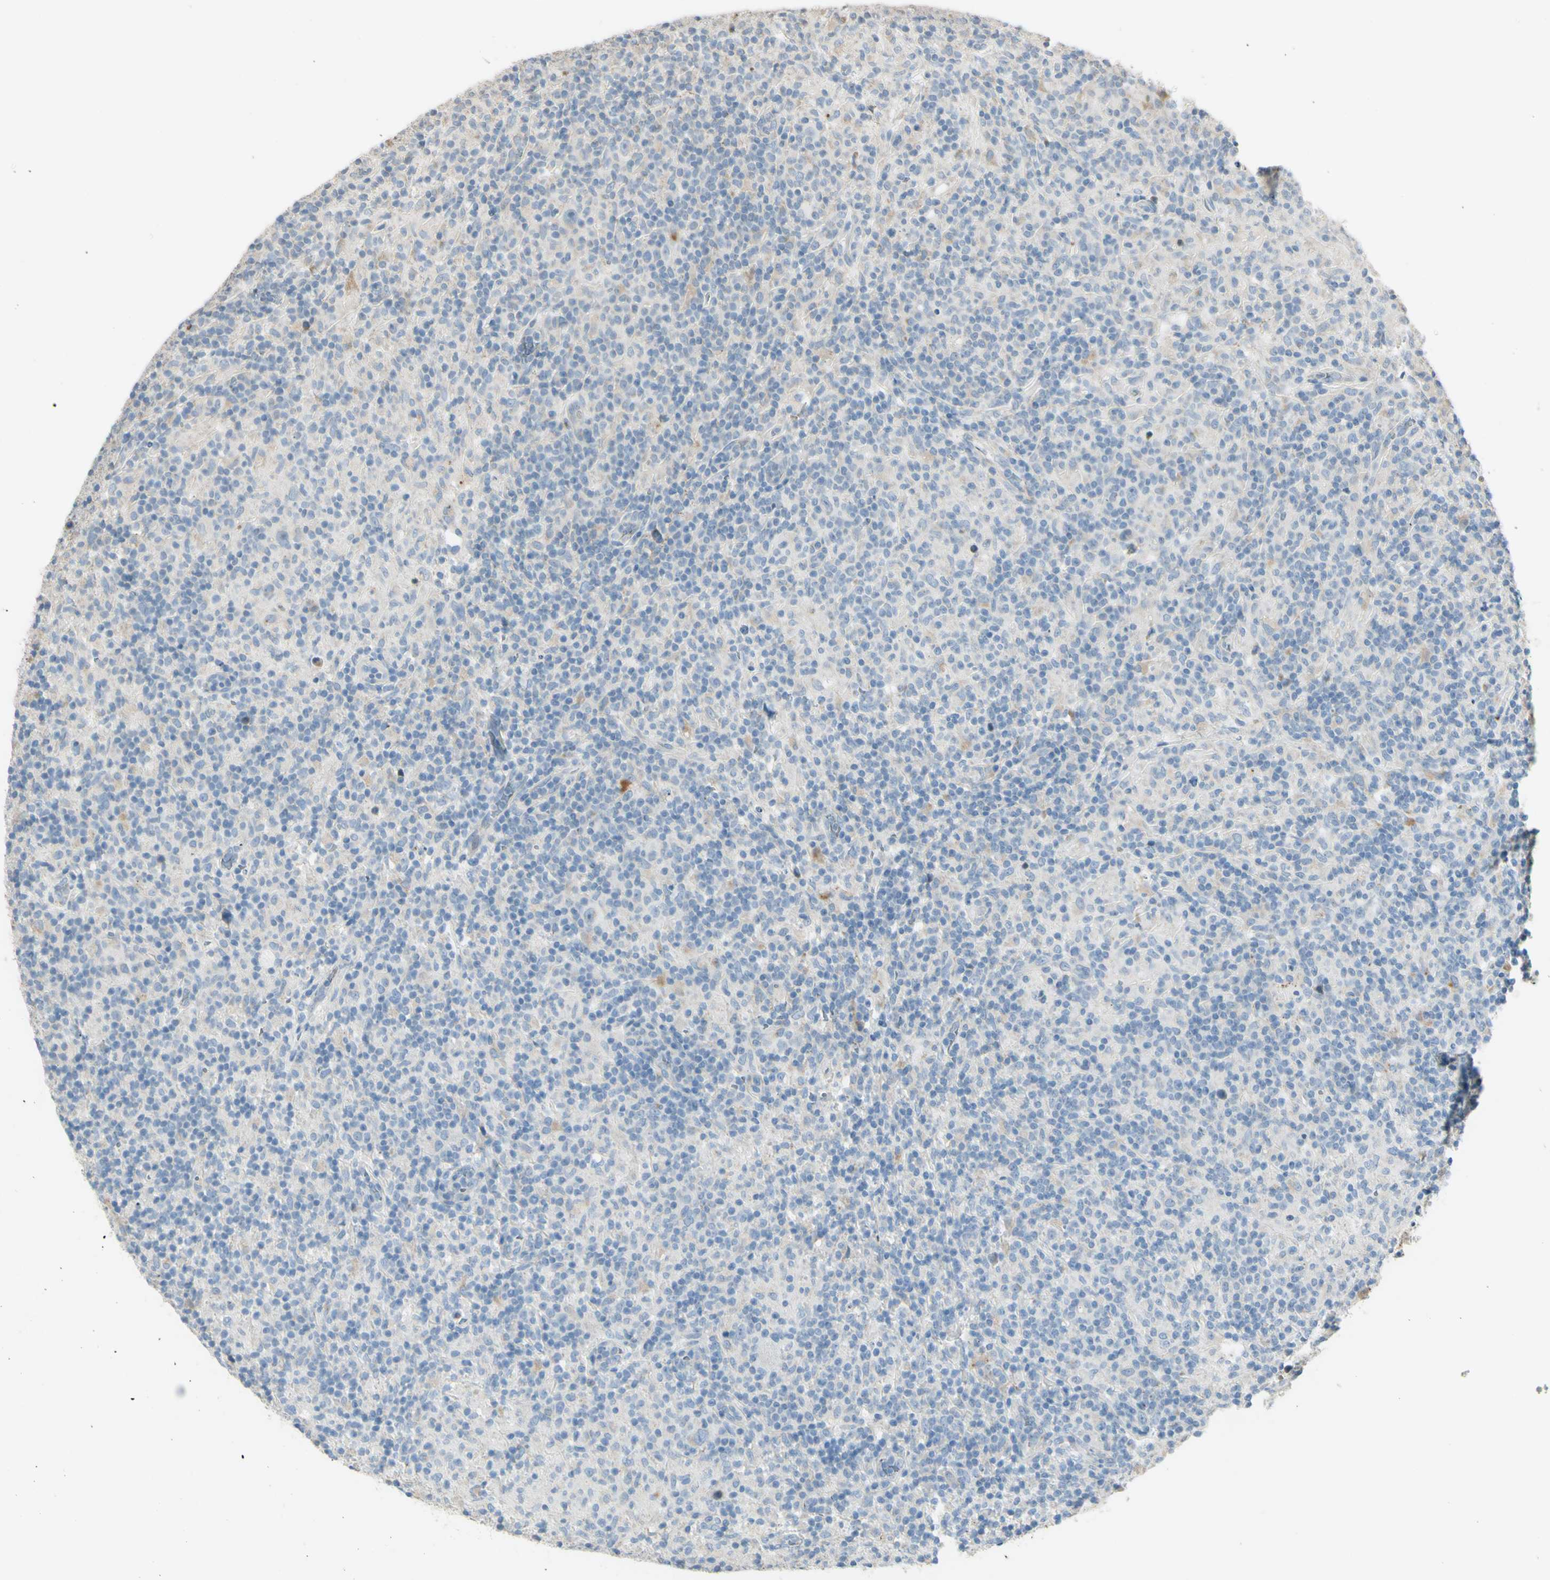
{"staining": {"intensity": "weak", "quantity": "25%-75%", "location": "cytoplasmic/membranous"}, "tissue": "lymphoma", "cell_type": "Tumor cells", "image_type": "cancer", "snomed": [{"axis": "morphology", "description": "Hodgkin's disease, NOS"}, {"axis": "topography", "description": "Lymph node"}], "caption": "This image shows immunohistochemistry staining of Hodgkin's disease, with low weak cytoplasmic/membranous expression in approximately 25%-75% of tumor cells.", "gene": "ANGPTL1", "patient": {"sex": "male", "age": 70}}